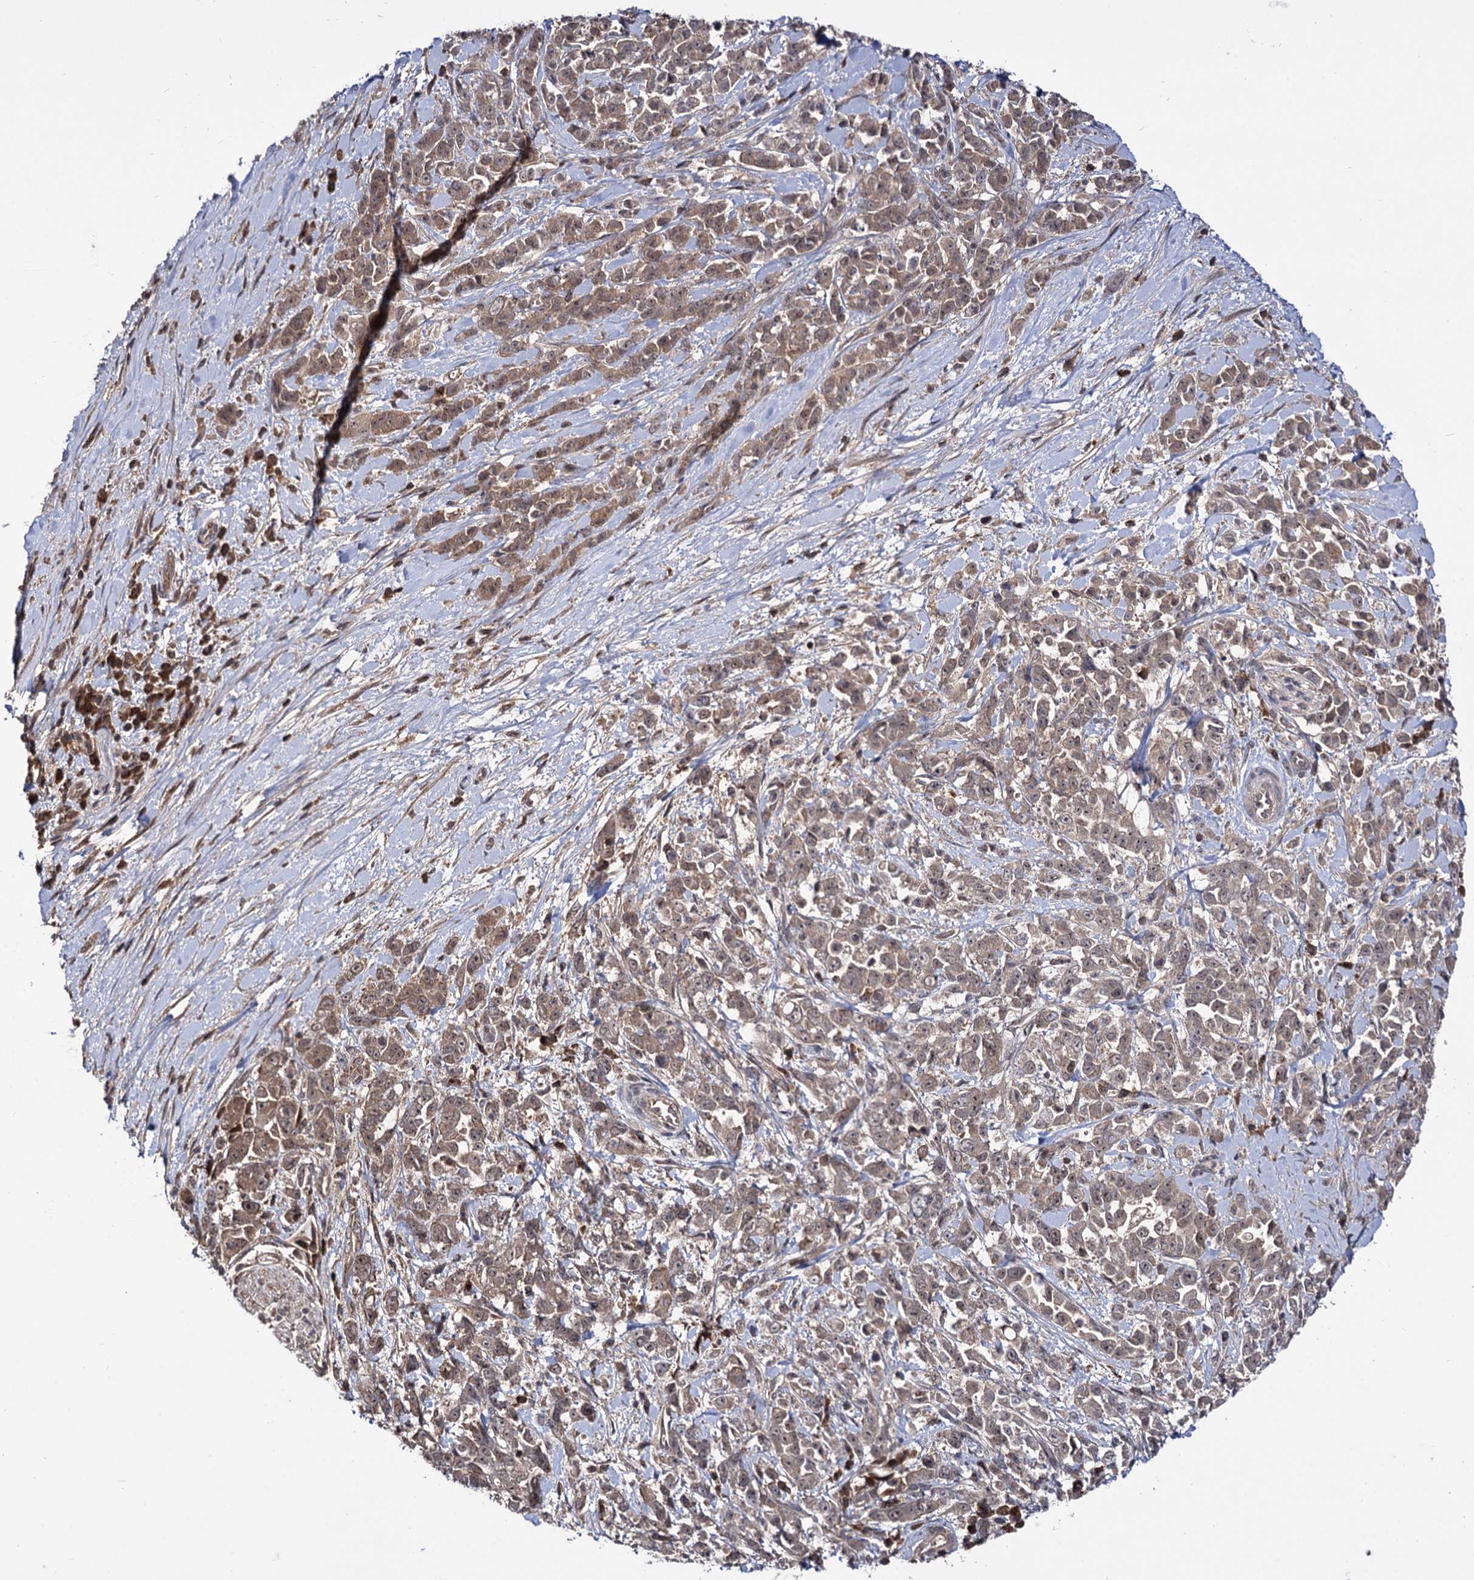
{"staining": {"intensity": "moderate", "quantity": ">75%", "location": "cytoplasmic/membranous,nuclear"}, "tissue": "pancreatic cancer", "cell_type": "Tumor cells", "image_type": "cancer", "snomed": [{"axis": "morphology", "description": "Normal tissue, NOS"}, {"axis": "morphology", "description": "Adenocarcinoma, NOS"}, {"axis": "topography", "description": "Pancreas"}], "caption": "Tumor cells show moderate cytoplasmic/membranous and nuclear expression in about >75% of cells in pancreatic cancer (adenocarcinoma).", "gene": "MICAL2", "patient": {"sex": "female", "age": 64}}